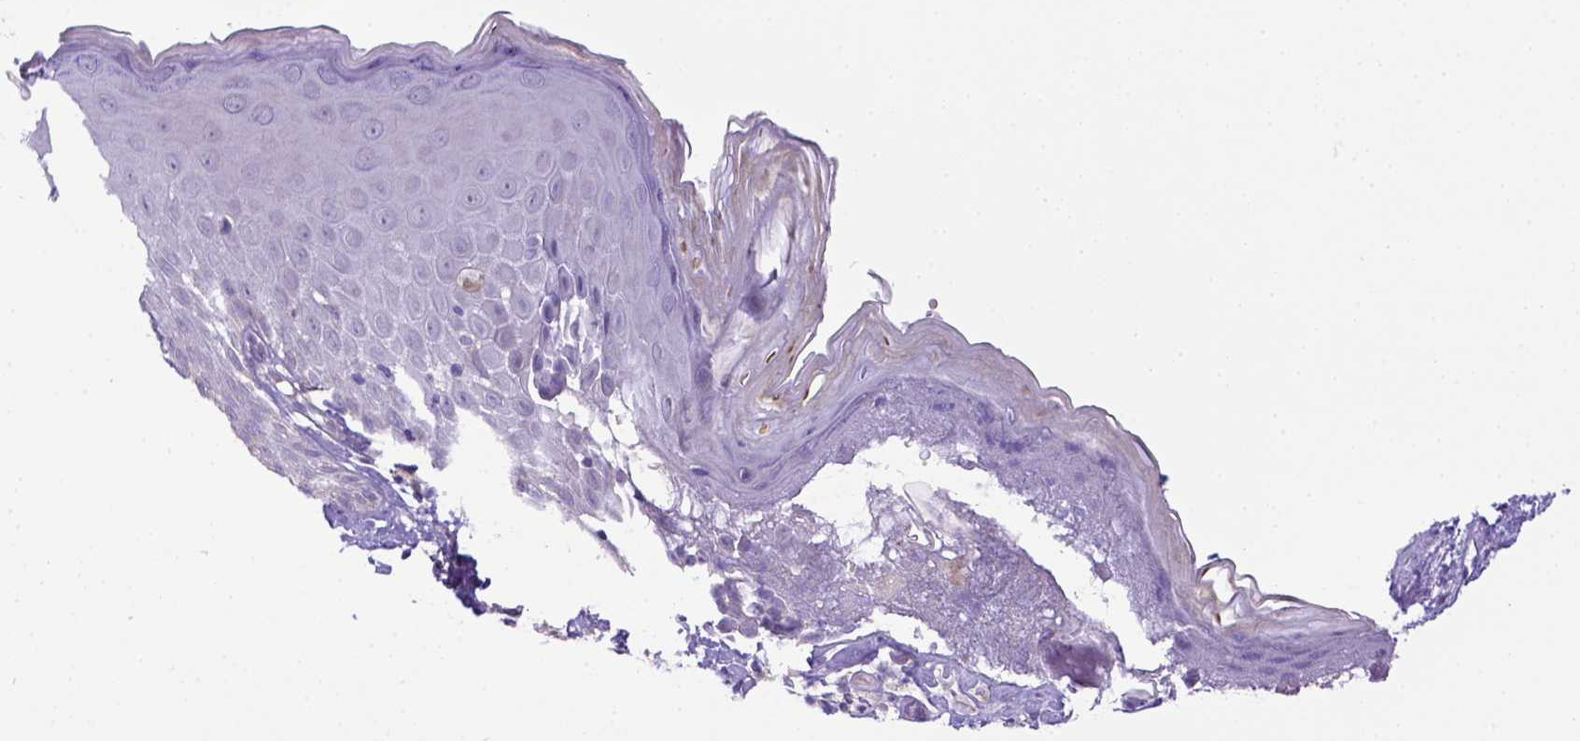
{"staining": {"intensity": "negative", "quantity": "none", "location": "none"}, "tissue": "skin", "cell_type": "Epidermal cells", "image_type": "normal", "snomed": [{"axis": "morphology", "description": "Normal tissue, NOS"}, {"axis": "topography", "description": "Vulva"}], "caption": "Immunohistochemistry micrograph of benign skin stained for a protein (brown), which displays no staining in epidermal cells. (Immunohistochemistry, brightfield microscopy, high magnification).", "gene": "CD40", "patient": {"sex": "female", "age": 68}}